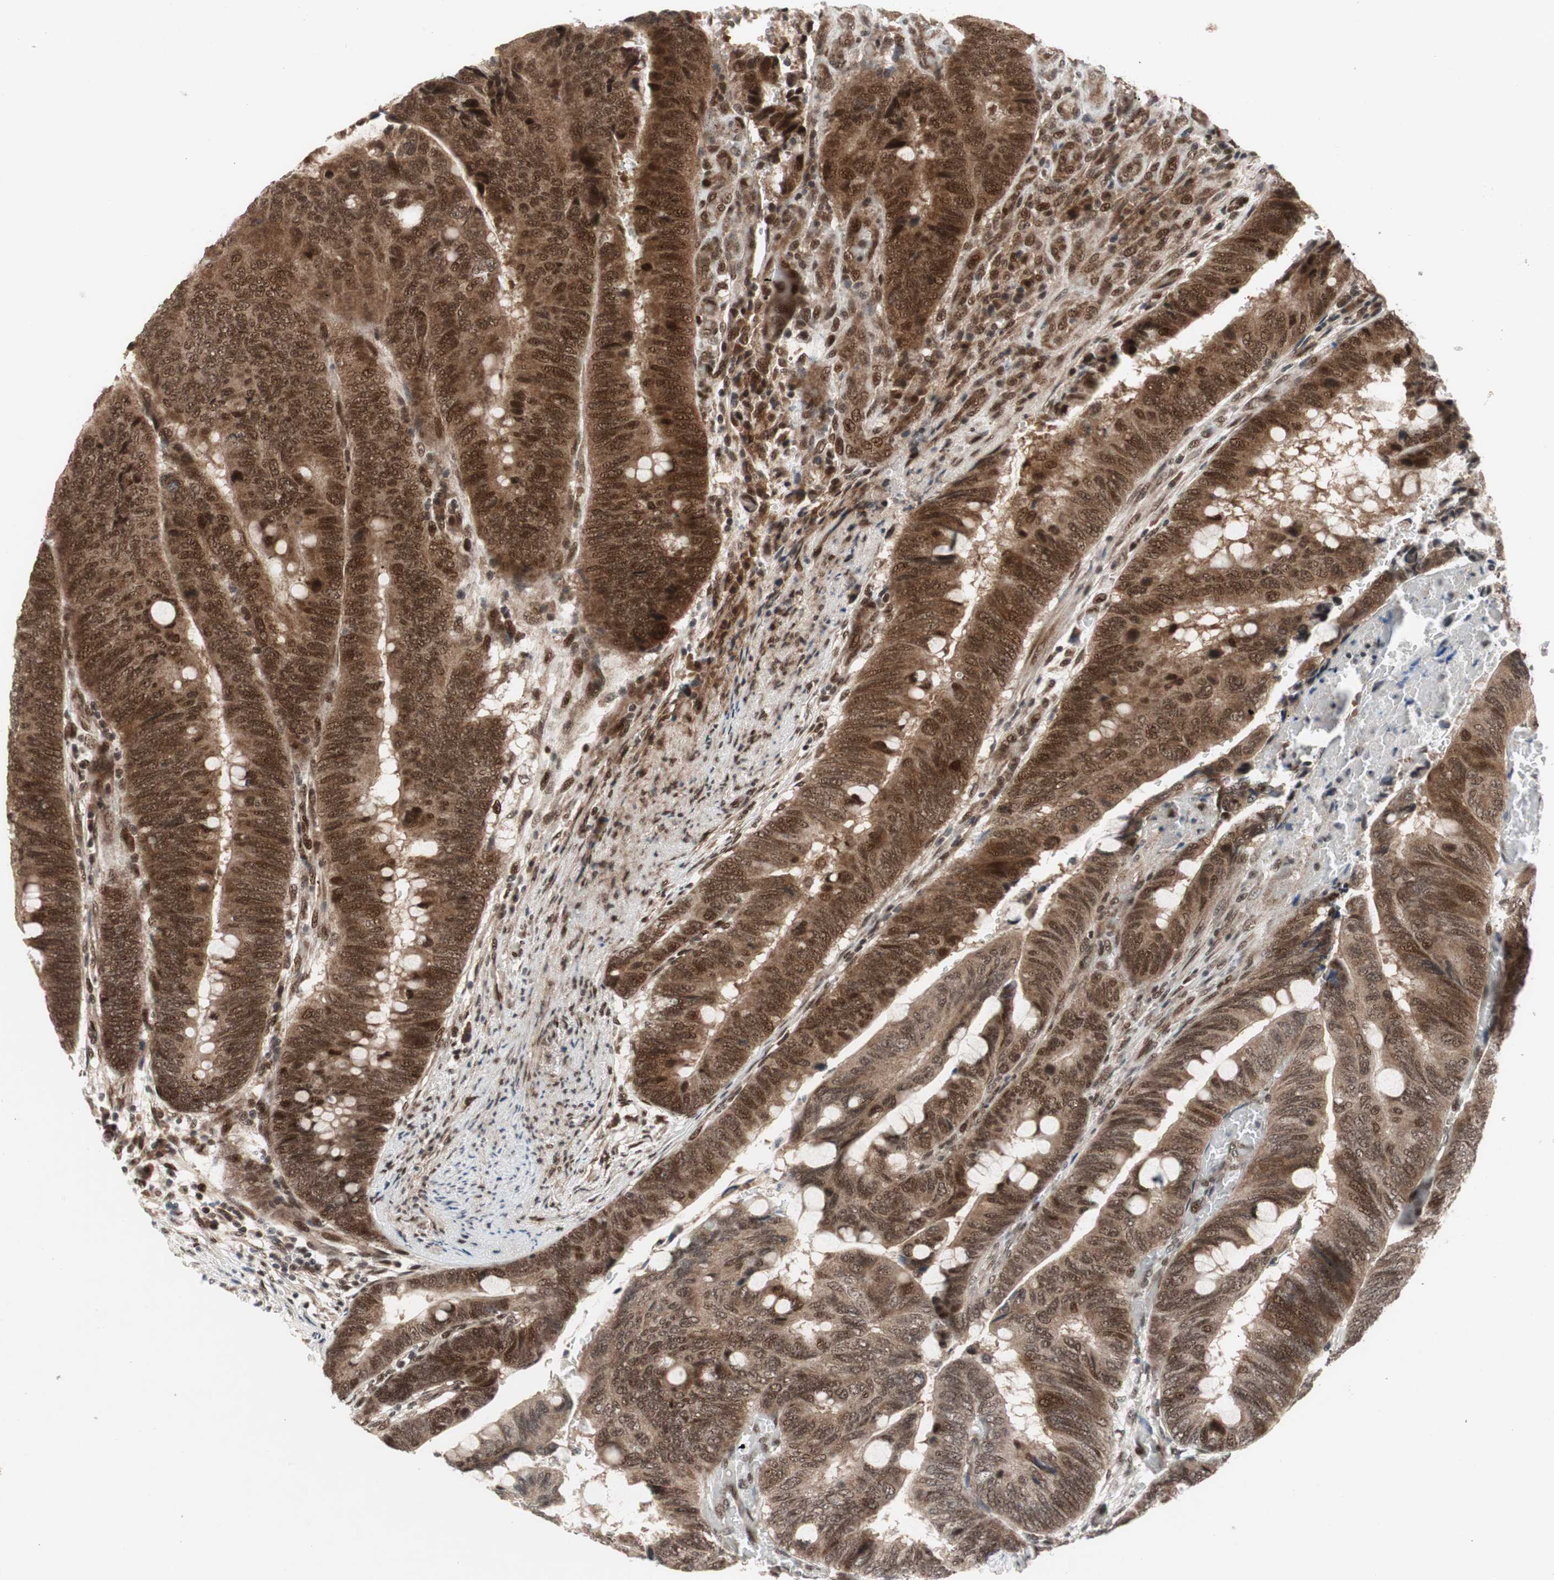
{"staining": {"intensity": "strong", "quantity": ">75%", "location": "cytoplasmic/membranous,nuclear"}, "tissue": "colorectal cancer", "cell_type": "Tumor cells", "image_type": "cancer", "snomed": [{"axis": "morphology", "description": "Normal tissue, NOS"}, {"axis": "morphology", "description": "Adenocarcinoma, NOS"}, {"axis": "topography", "description": "Rectum"}, {"axis": "topography", "description": "Peripheral nerve tissue"}], "caption": "This photomicrograph shows IHC staining of colorectal cancer, with high strong cytoplasmic/membranous and nuclear staining in approximately >75% of tumor cells.", "gene": "TCF12", "patient": {"sex": "male", "age": 92}}